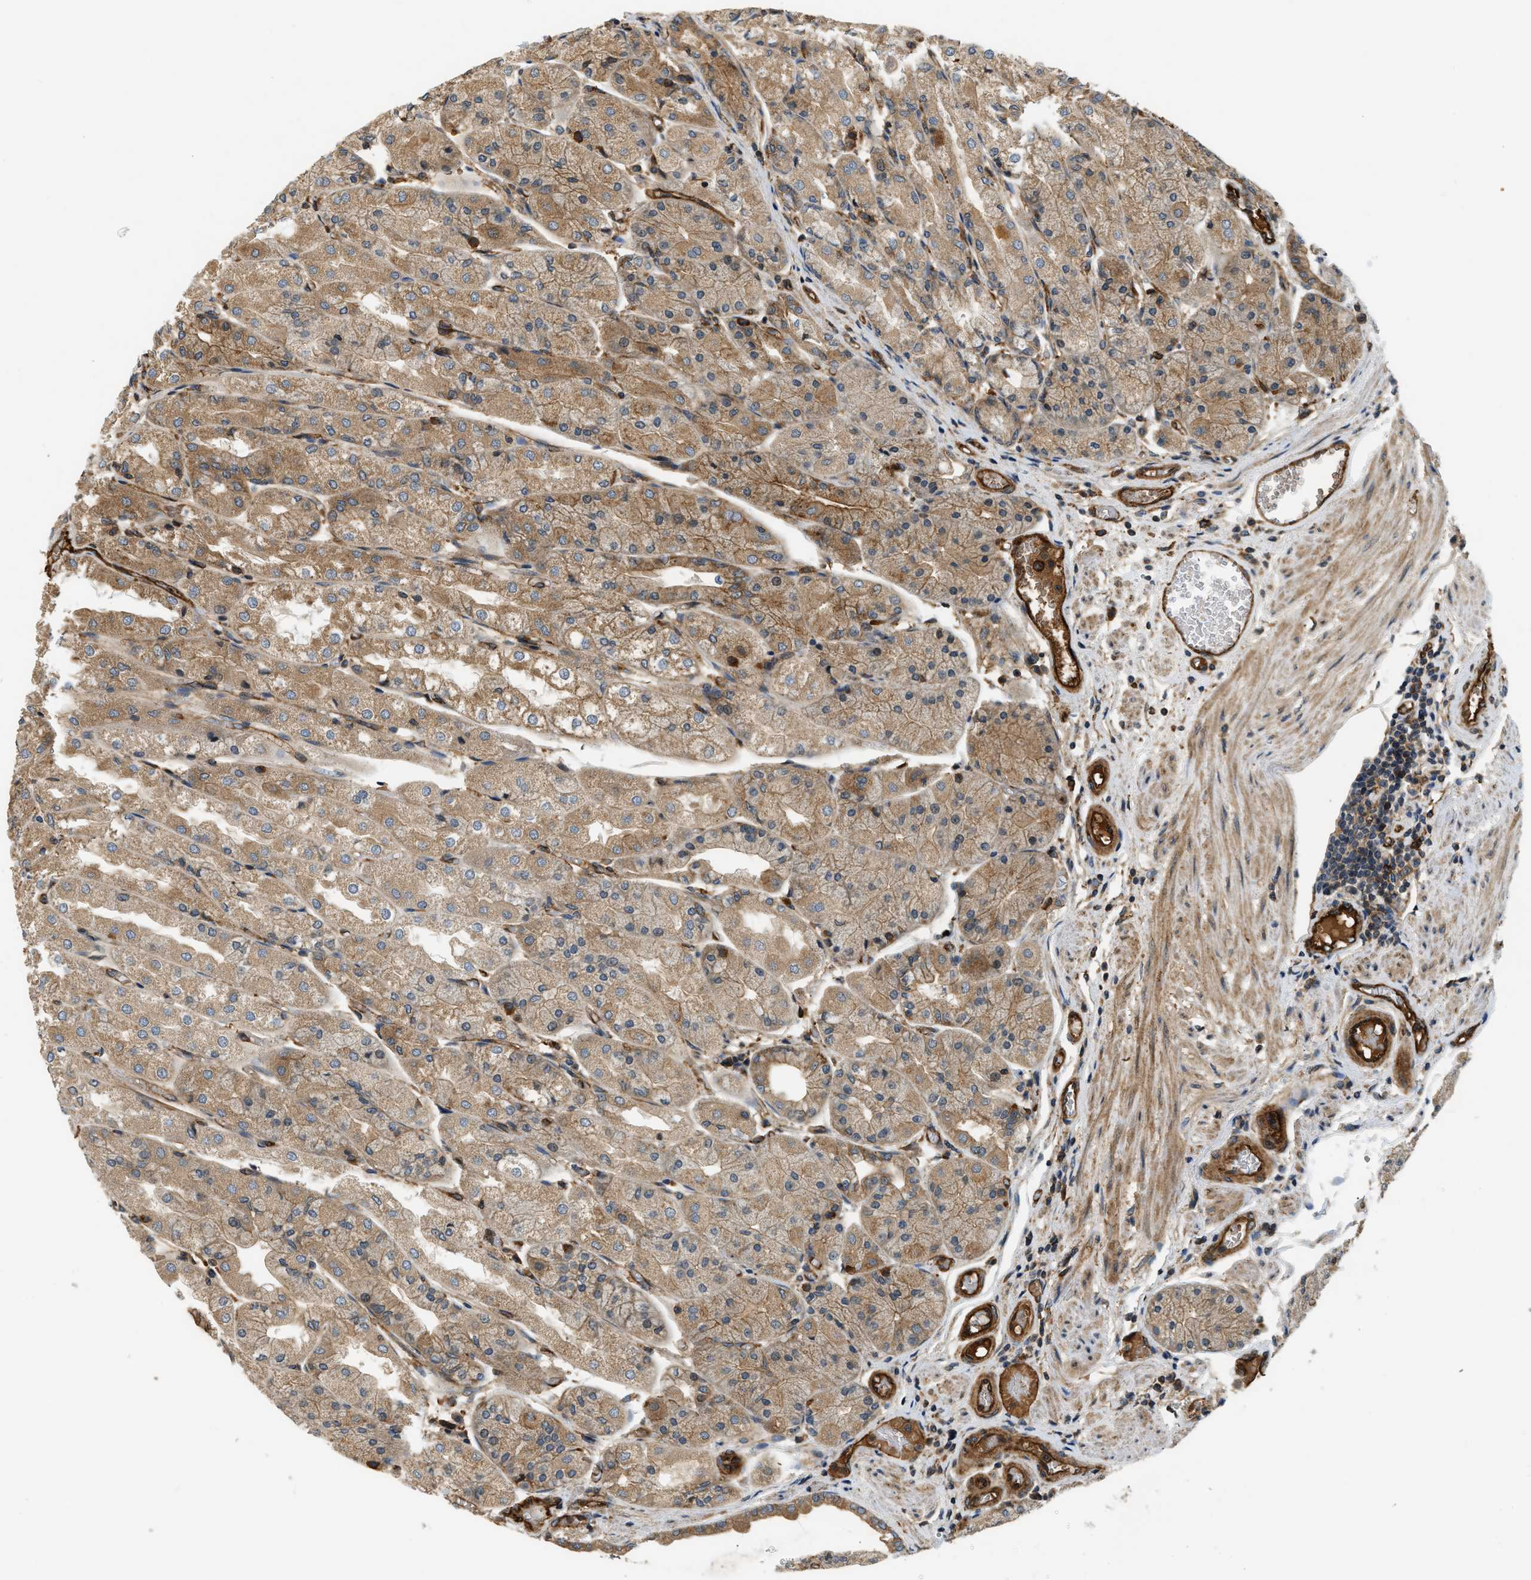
{"staining": {"intensity": "moderate", "quantity": ">75%", "location": "cytoplasmic/membranous"}, "tissue": "stomach", "cell_type": "Glandular cells", "image_type": "normal", "snomed": [{"axis": "morphology", "description": "Normal tissue, NOS"}, {"axis": "topography", "description": "Stomach, upper"}], "caption": "This is a micrograph of IHC staining of normal stomach, which shows moderate positivity in the cytoplasmic/membranous of glandular cells.", "gene": "HIP1", "patient": {"sex": "male", "age": 72}}